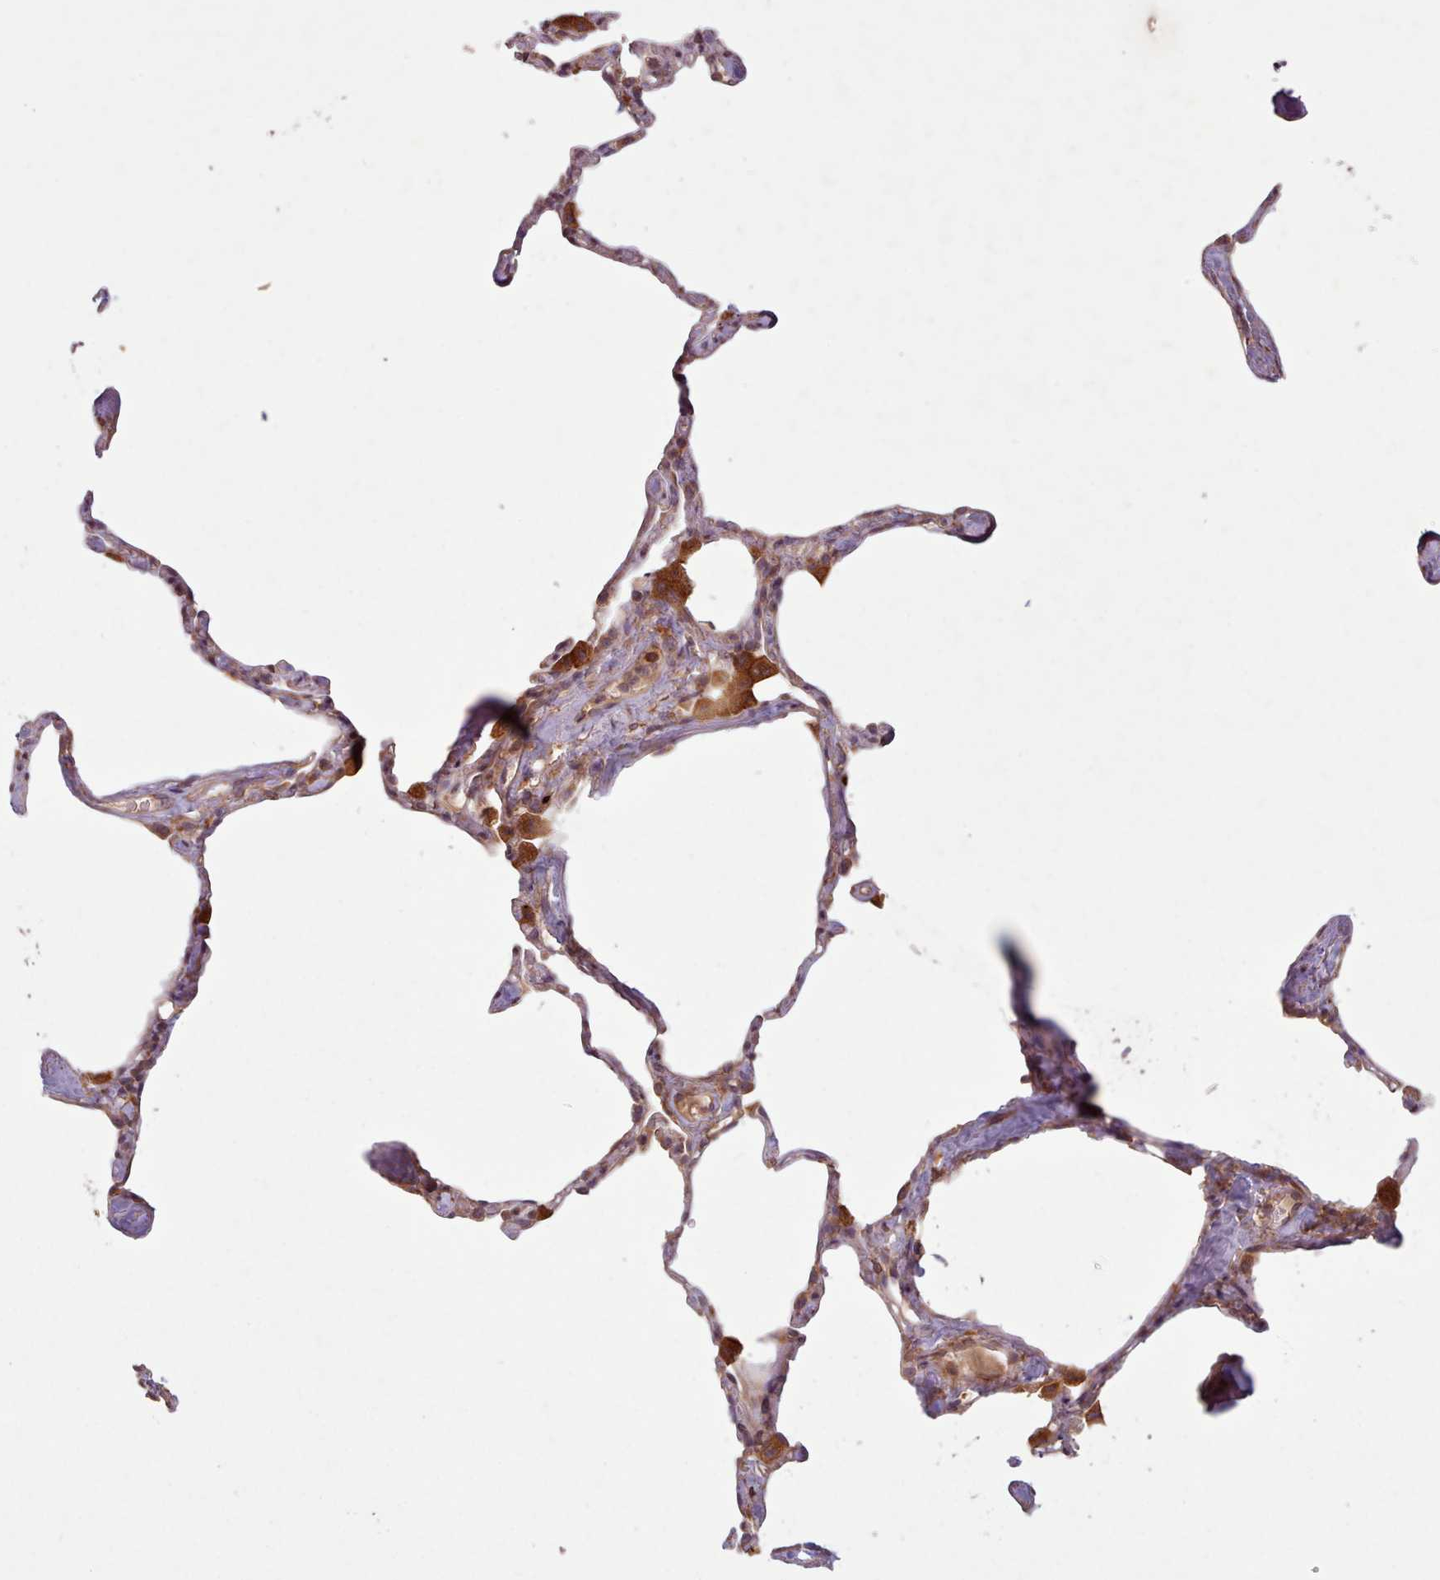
{"staining": {"intensity": "moderate", "quantity": "<25%", "location": "cytoplasmic/membranous"}, "tissue": "lung", "cell_type": "Alveolar cells", "image_type": "normal", "snomed": [{"axis": "morphology", "description": "Normal tissue, NOS"}, {"axis": "topography", "description": "Lung"}], "caption": "Immunohistochemistry image of unremarkable human lung stained for a protein (brown), which demonstrates low levels of moderate cytoplasmic/membranous expression in approximately <25% of alveolar cells.", "gene": "WASHC2A", "patient": {"sex": "male", "age": 65}}